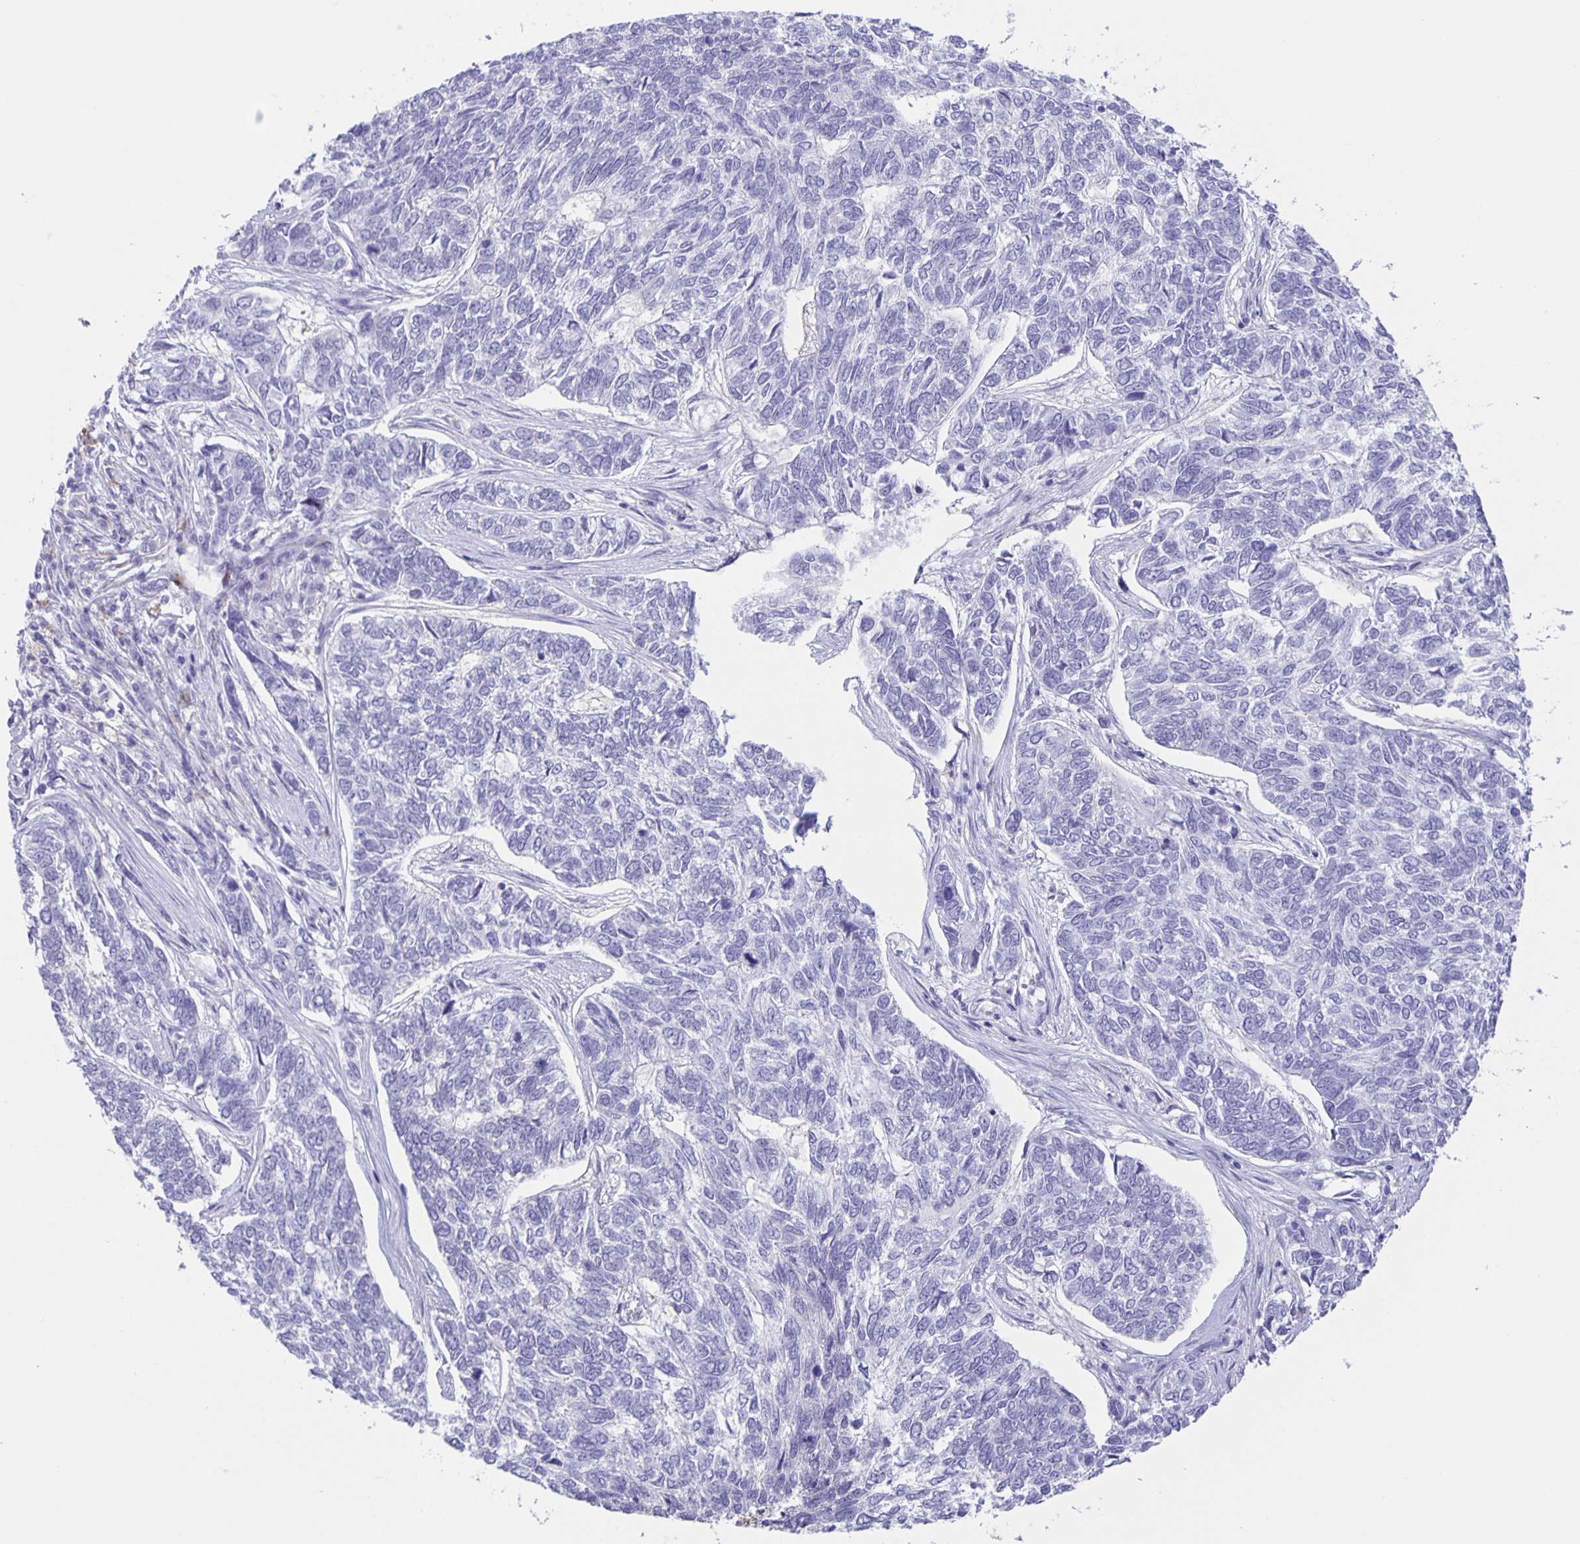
{"staining": {"intensity": "negative", "quantity": "none", "location": "none"}, "tissue": "skin cancer", "cell_type": "Tumor cells", "image_type": "cancer", "snomed": [{"axis": "morphology", "description": "Basal cell carcinoma"}, {"axis": "topography", "description": "Skin"}], "caption": "Tumor cells are negative for protein expression in human skin cancer (basal cell carcinoma).", "gene": "LIPA", "patient": {"sex": "female", "age": 65}}